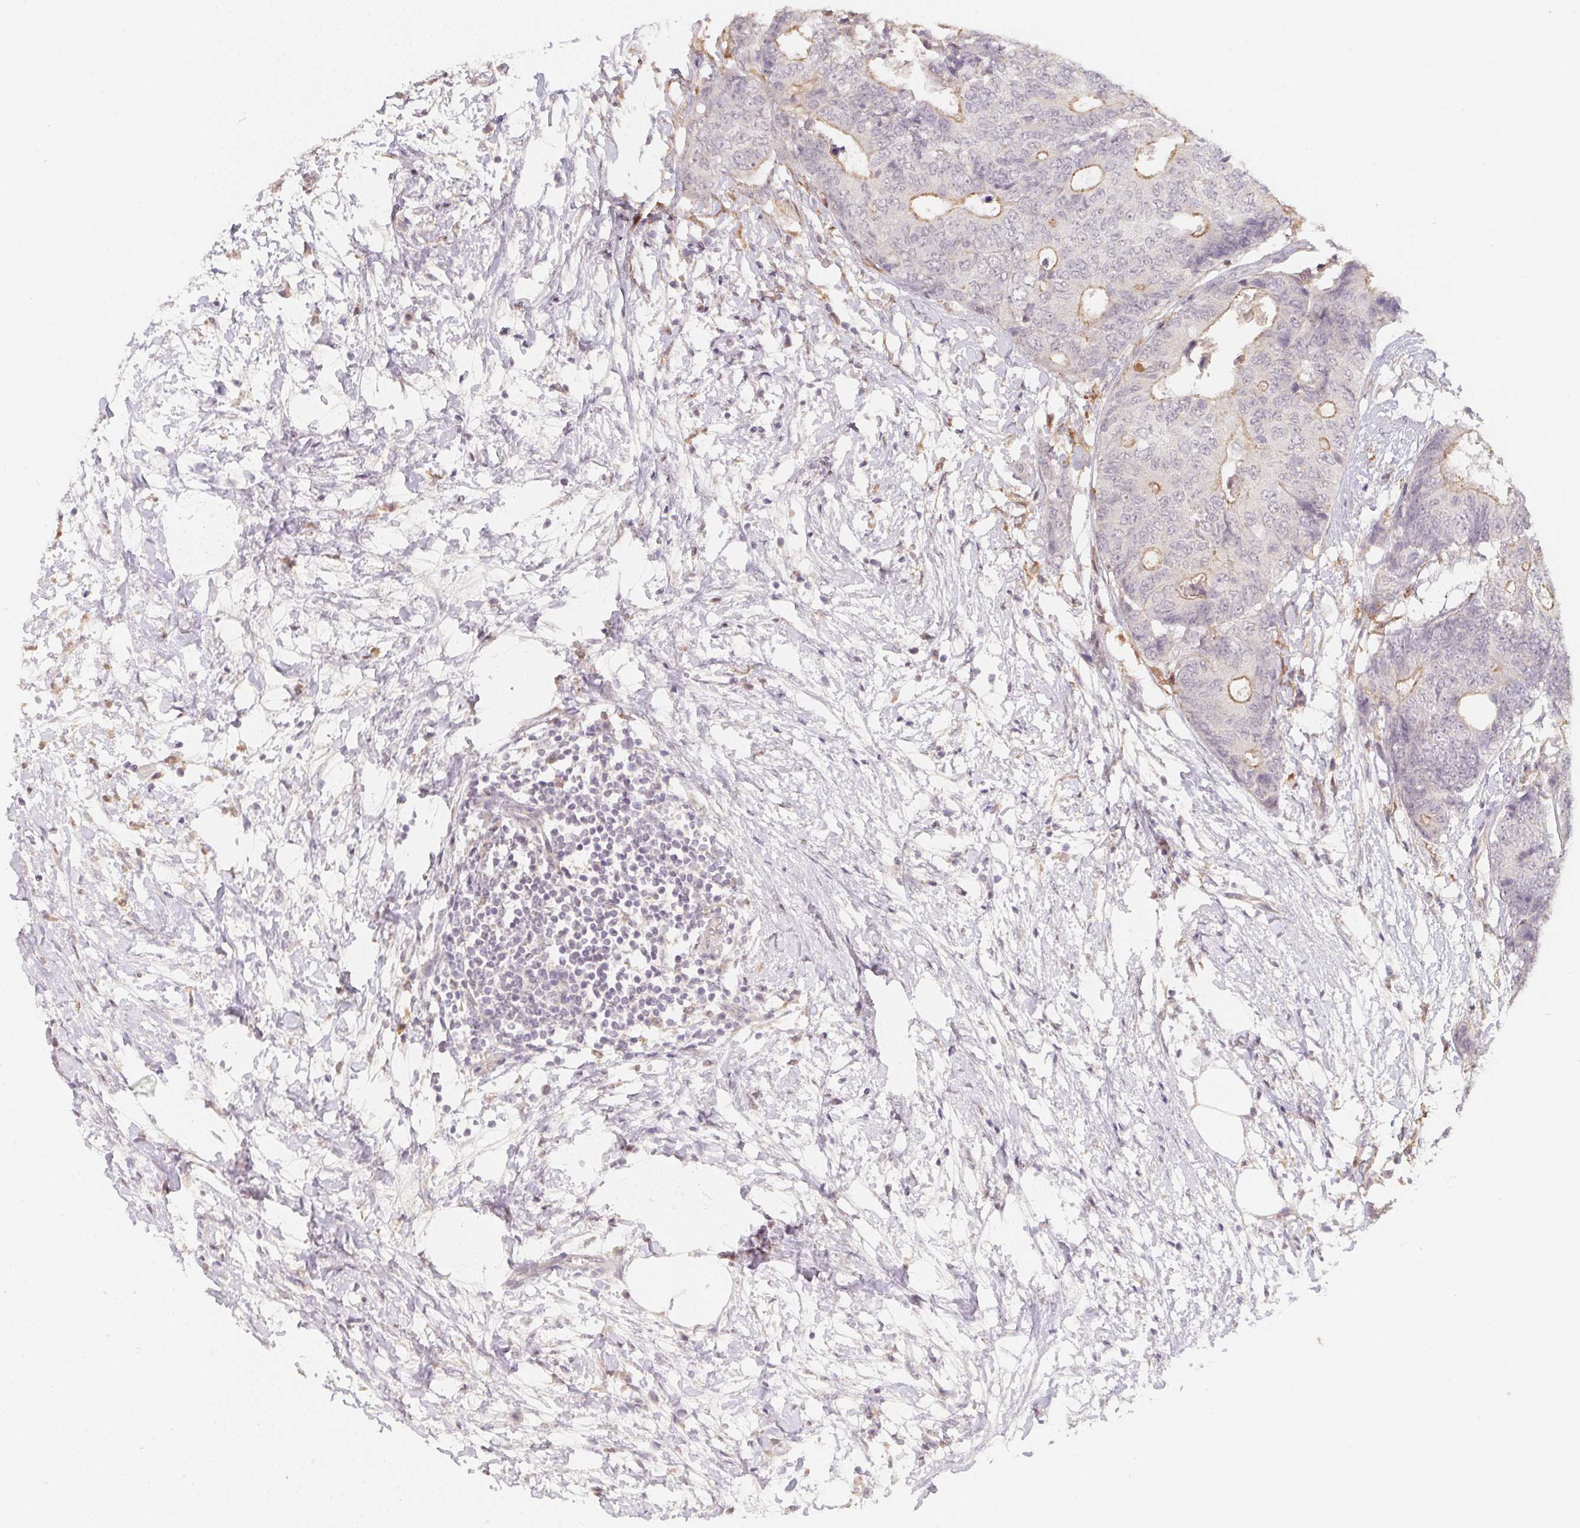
{"staining": {"intensity": "weak", "quantity": "<25%", "location": "cytoplasmic/membranous"}, "tissue": "colorectal cancer", "cell_type": "Tumor cells", "image_type": "cancer", "snomed": [{"axis": "morphology", "description": "Adenocarcinoma, NOS"}, {"axis": "topography", "description": "Colon"}], "caption": "Immunohistochemistry photomicrograph of neoplastic tissue: colorectal cancer stained with DAB (3,3'-diaminobenzidine) shows no significant protein expression in tumor cells.", "gene": "SOAT1", "patient": {"sex": "female", "age": 48}}